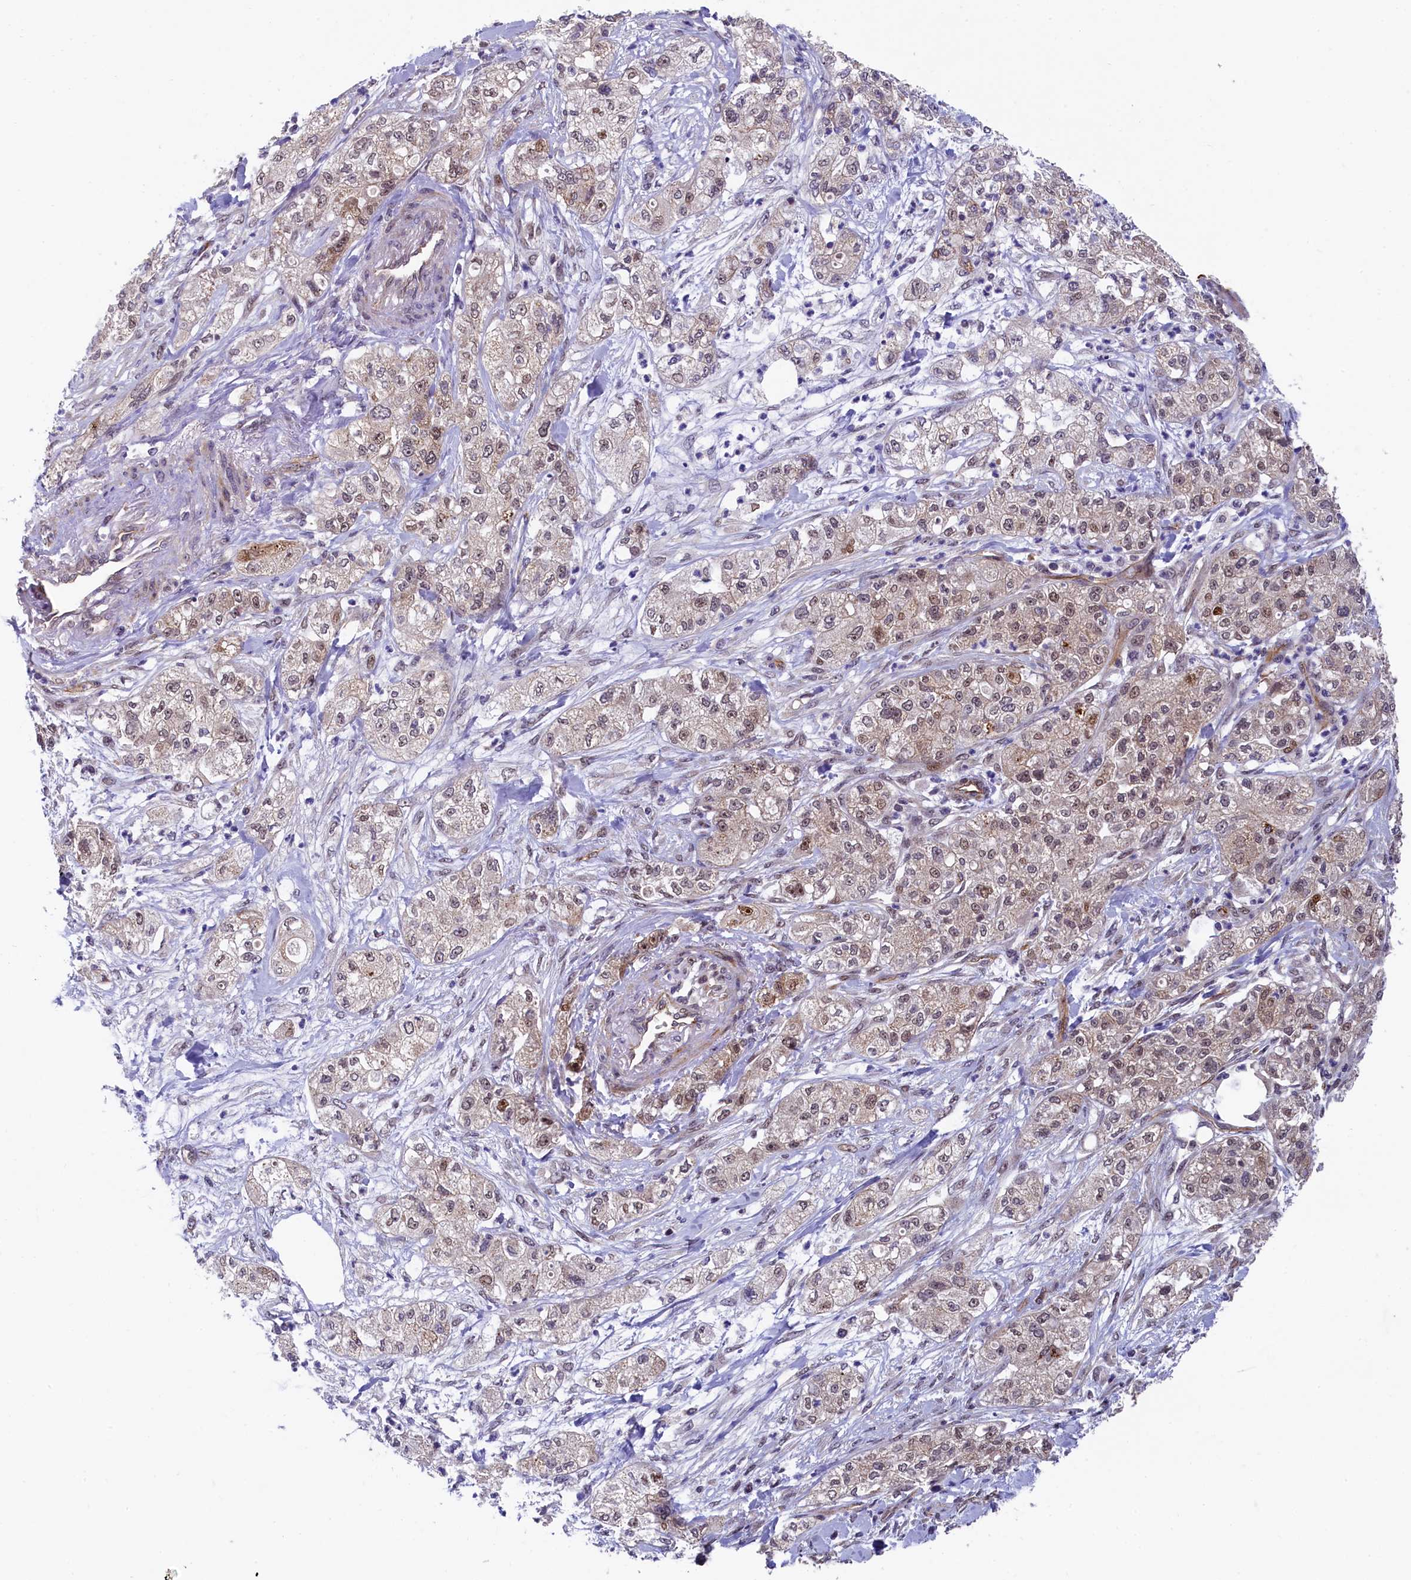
{"staining": {"intensity": "weak", "quantity": "25%-75%", "location": "nuclear"}, "tissue": "pancreatic cancer", "cell_type": "Tumor cells", "image_type": "cancer", "snomed": [{"axis": "morphology", "description": "Adenocarcinoma, NOS"}, {"axis": "topography", "description": "Pancreas"}], "caption": "IHC staining of pancreatic adenocarcinoma, which exhibits low levels of weak nuclear staining in about 25%-75% of tumor cells indicating weak nuclear protein expression. The staining was performed using DAB (brown) for protein detection and nuclei were counterstained in hematoxylin (blue).", "gene": "ARL14EP", "patient": {"sex": "female", "age": 78}}